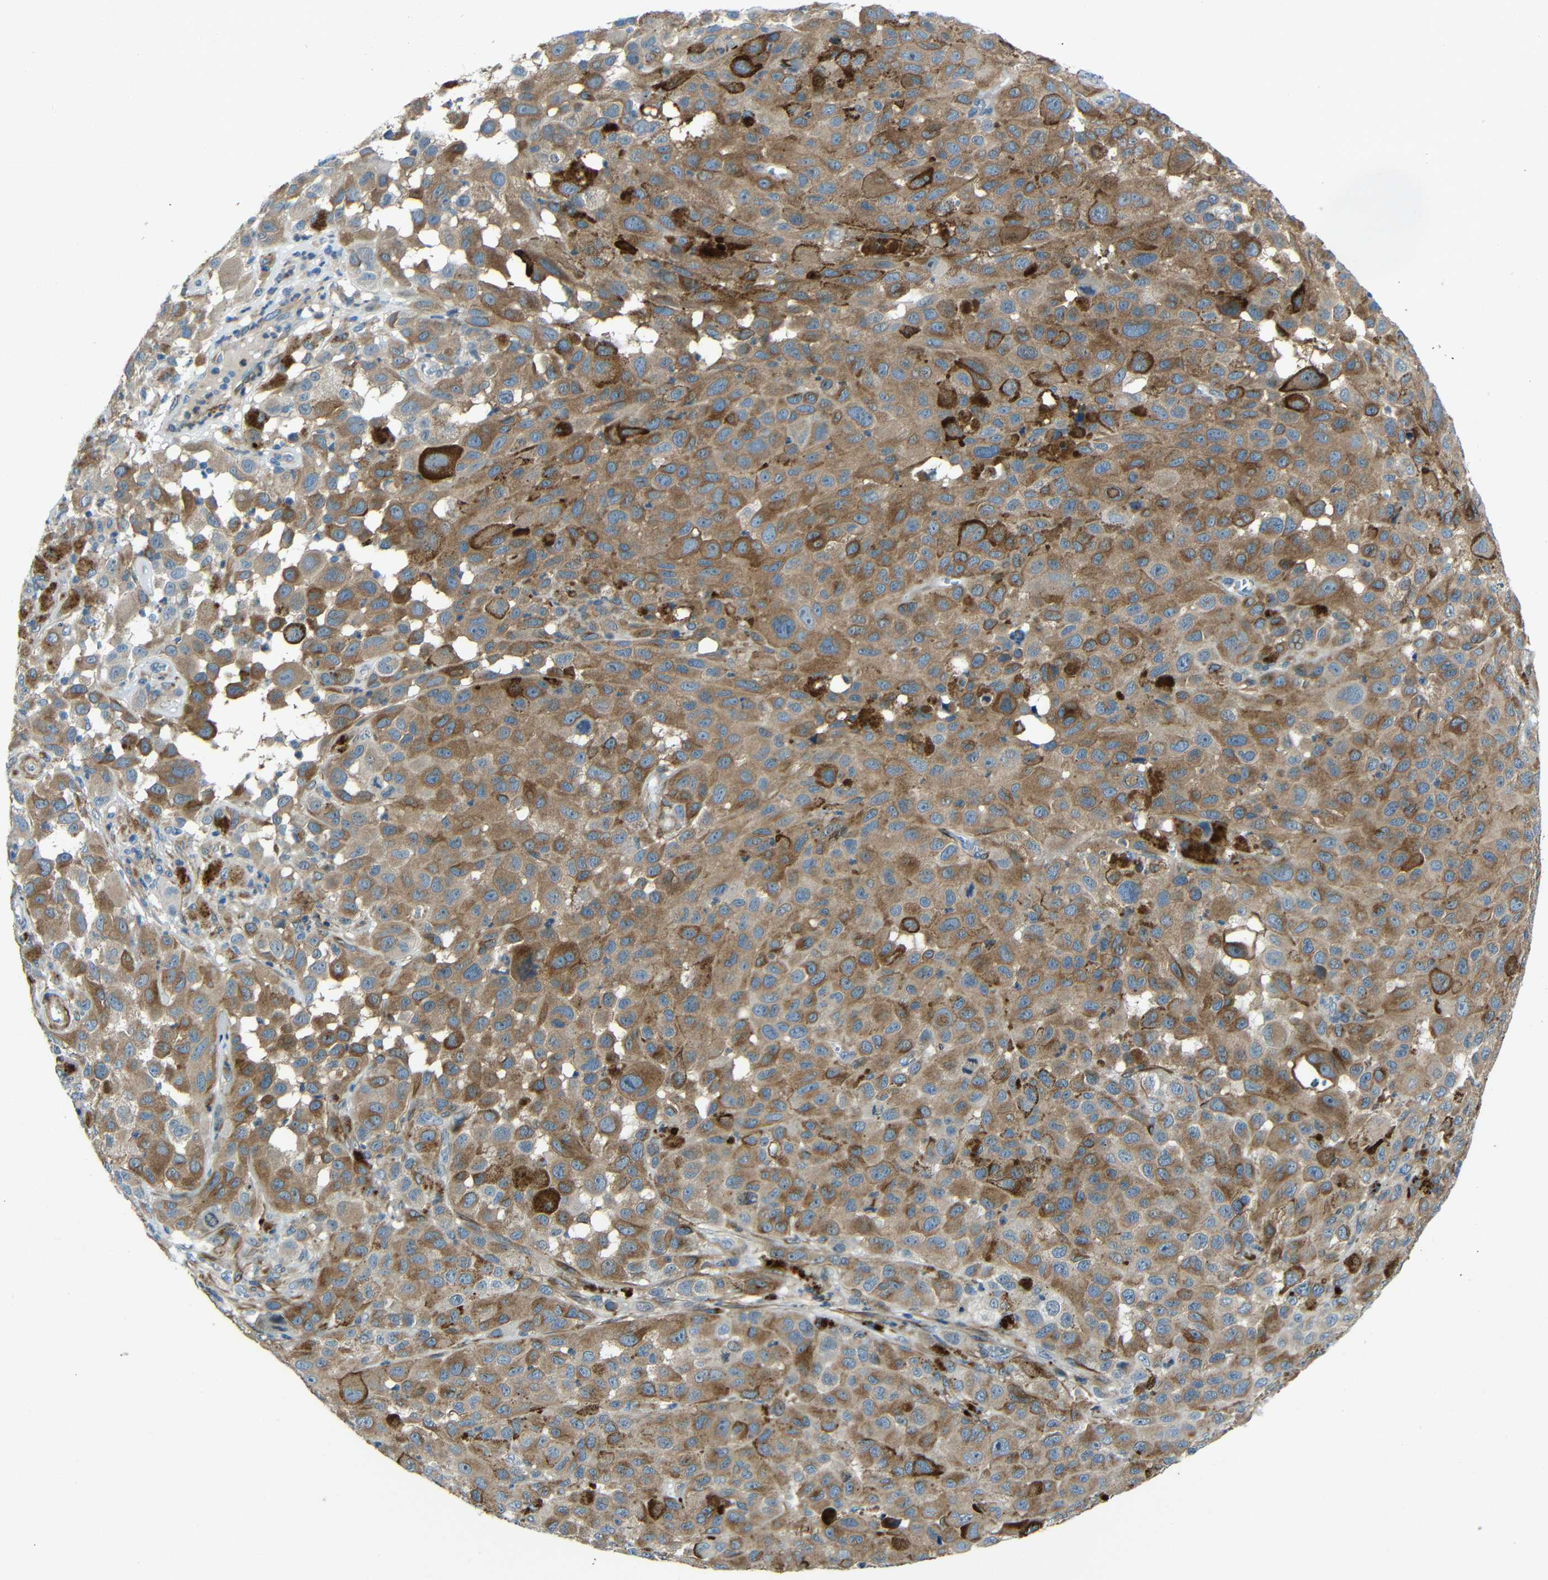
{"staining": {"intensity": "strong", "quantity": "25%-75%", "location": "cytoplasmic/membranous"}, "tissue": "melanoma", "cell_type": "Tumor cells", "image_type": "cancer", "snomed": [{"axis": "morphology", "description": "Malignant melanoma, NOS"}, {"axis": "topography", "description": "Skin"}], "caption": "Immunohistochemistry (IHC) (DAB) staining of malignant melanoma reveals strong cytoplasmic/membranous protein positivity in approximately 25%-75% of tumor cells.", "gene": "DCLK1", "patient": {"sex": "male", "age": 96}}